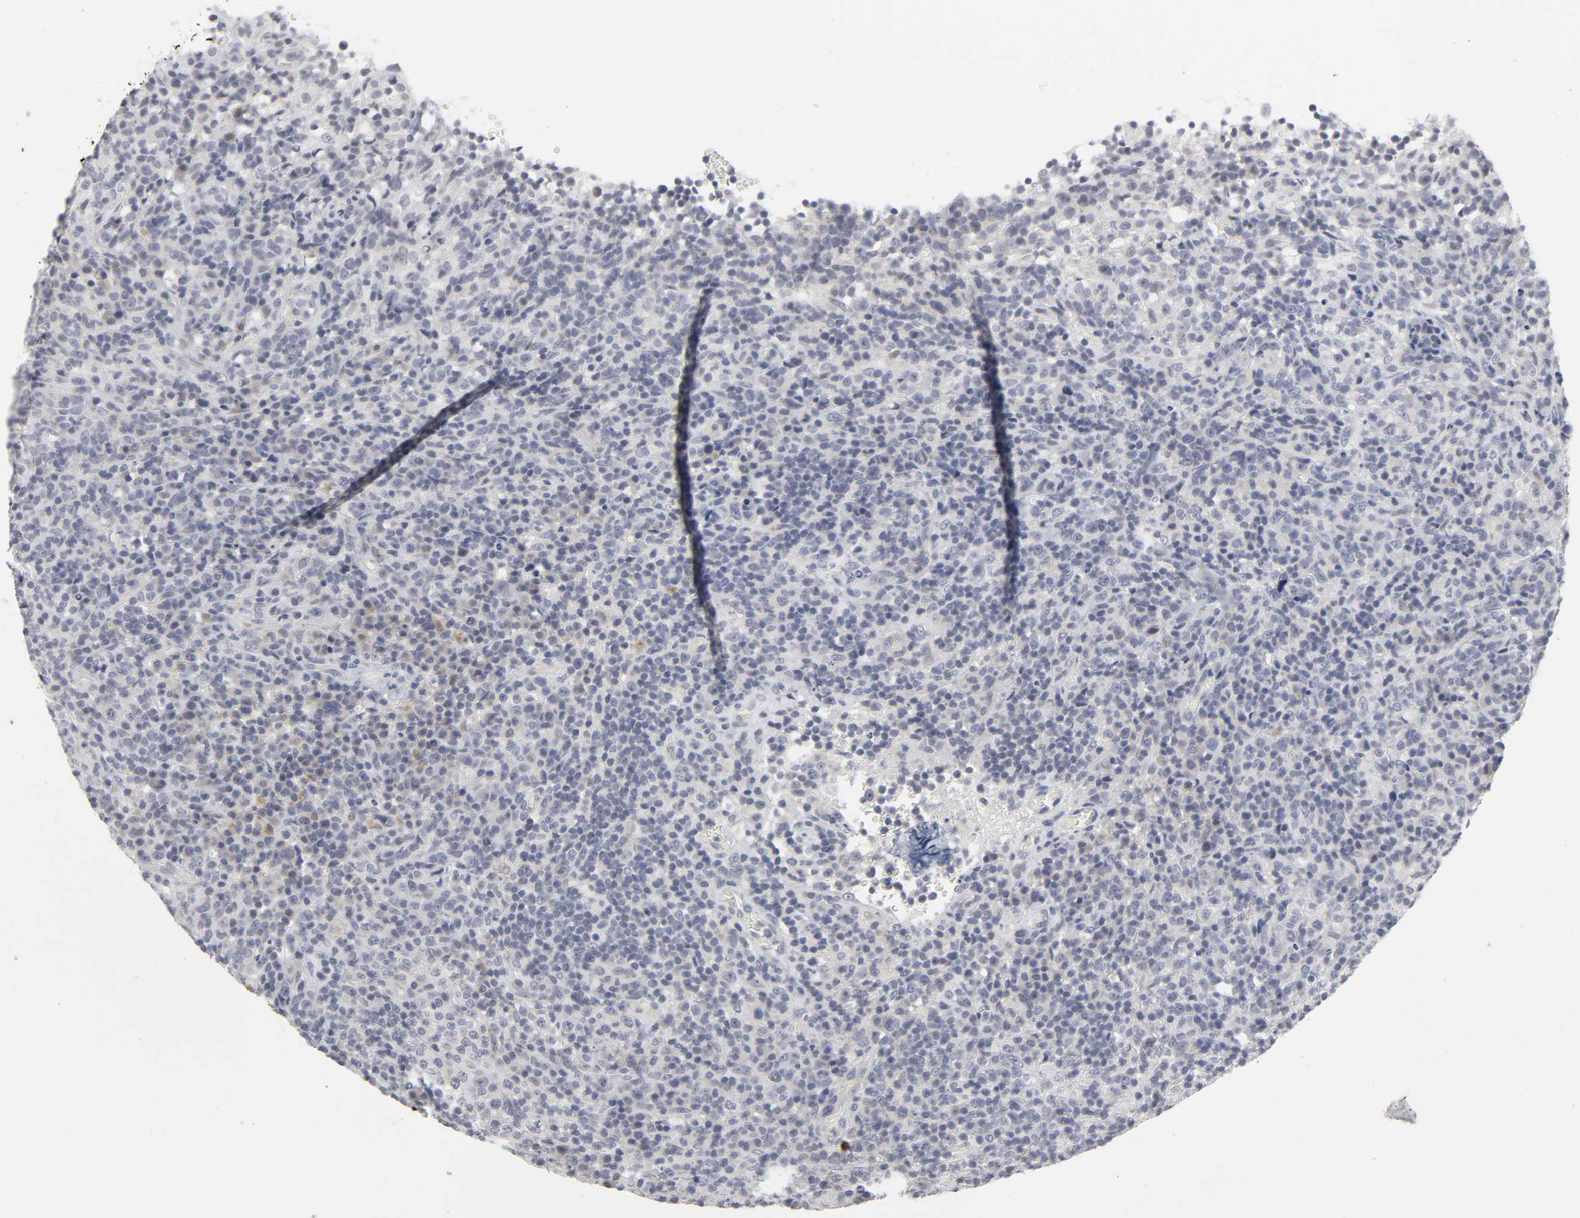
{"staining": {"intensity": "negative", "quantity": "none", "location": "none"}, "tissue": "lymphoma", "cell_type": "Tumor cells", "image_type": "cancer", "snomed": [{"axis": "morphology", "description": "Malignant lymphoma, non-Hodgkin's type, High grade"}, {"axis": "topography", "description": "Lymph node"}], "caption": "DAB immunohistochemical staining of human lymphoma exhibits no significant positivity in tumor cells.", "gene": "TCAP", "patient": {"sex": "female", "age": 76}}